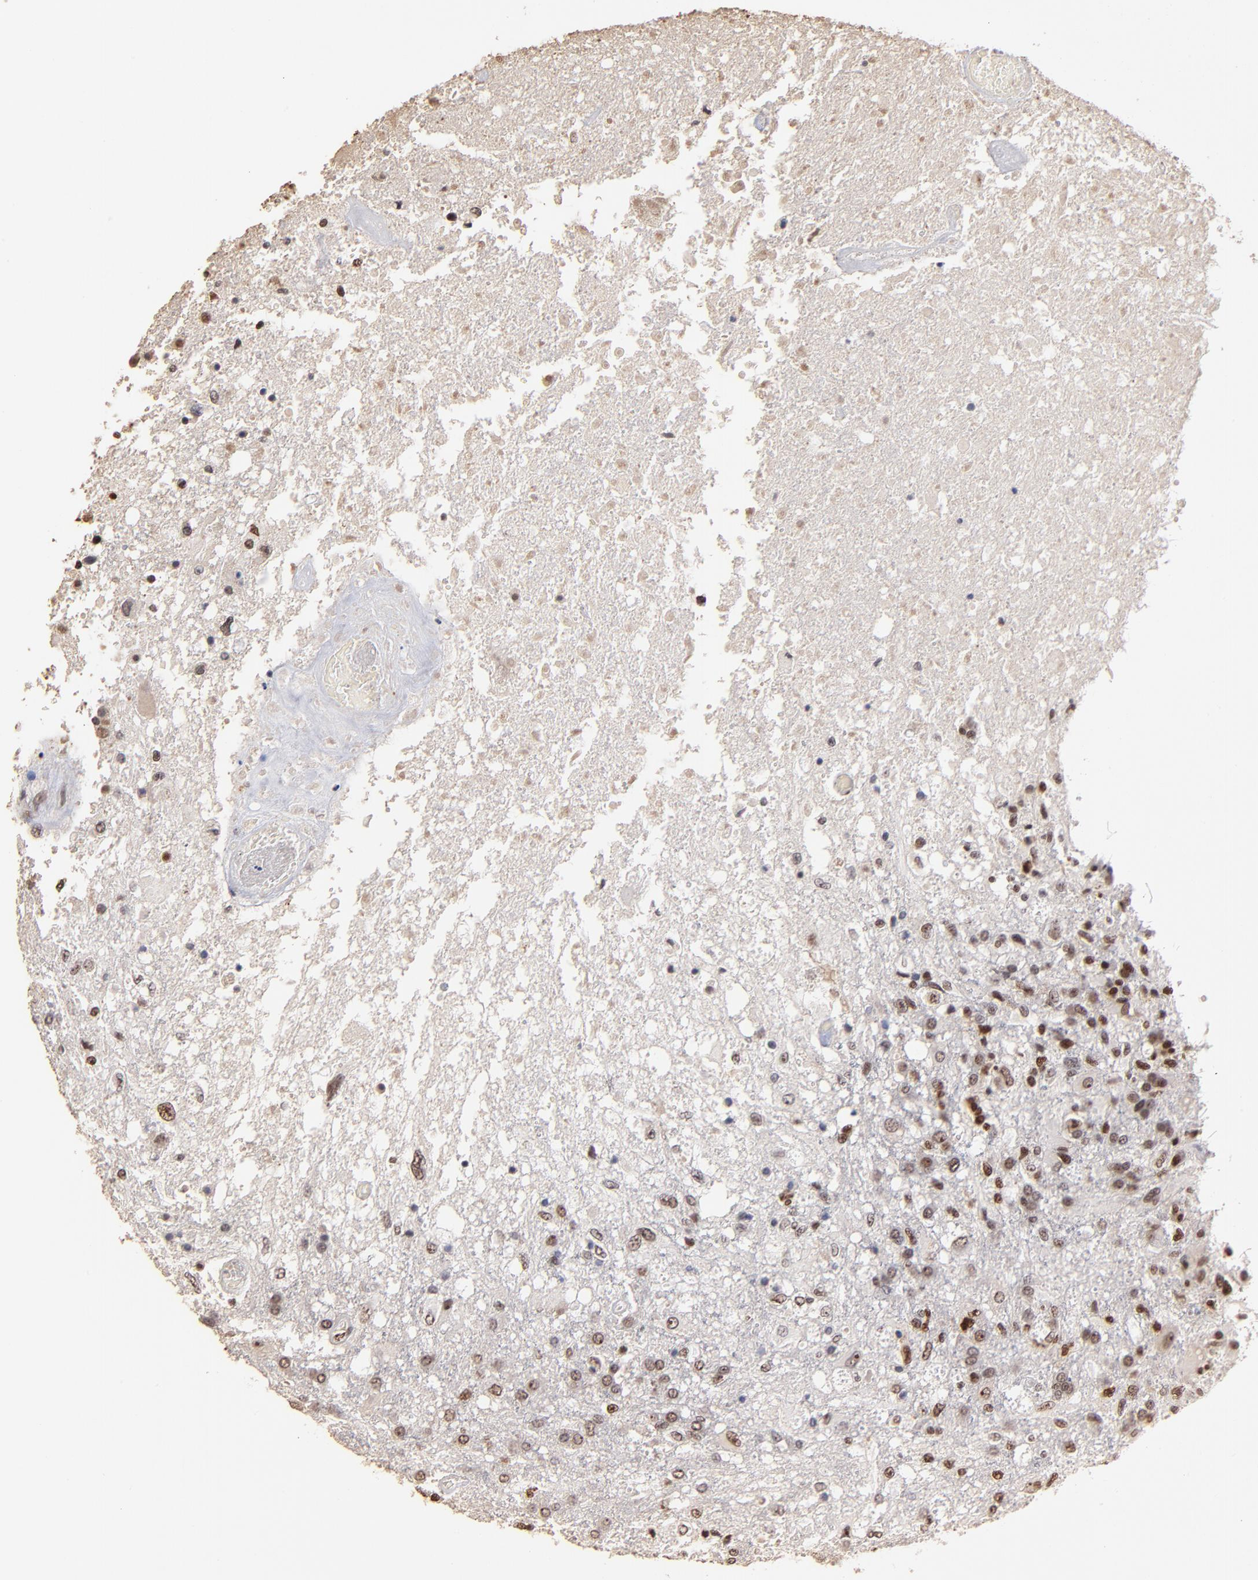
{"staining": {"intensity": "moderate", "quantity": ">75%", "location": "nuclear"}, "tissue": "glioma", "cell_type": "Tumor cells", "image_type": "cancer", "snomed": [{"axis": "morphology", "description": "Glioma, malignant, High grade"}, {"axis": "topography", "description": "Cerebral cortex"}], "caption": "Approximately >75% of tumor cells in glioma demonstrate moderate nuclear protein positivity as visualized by brown immunohistochemical staining.", "gene": "ZNF146", "patient": {"sex": "male", "age": 79}}